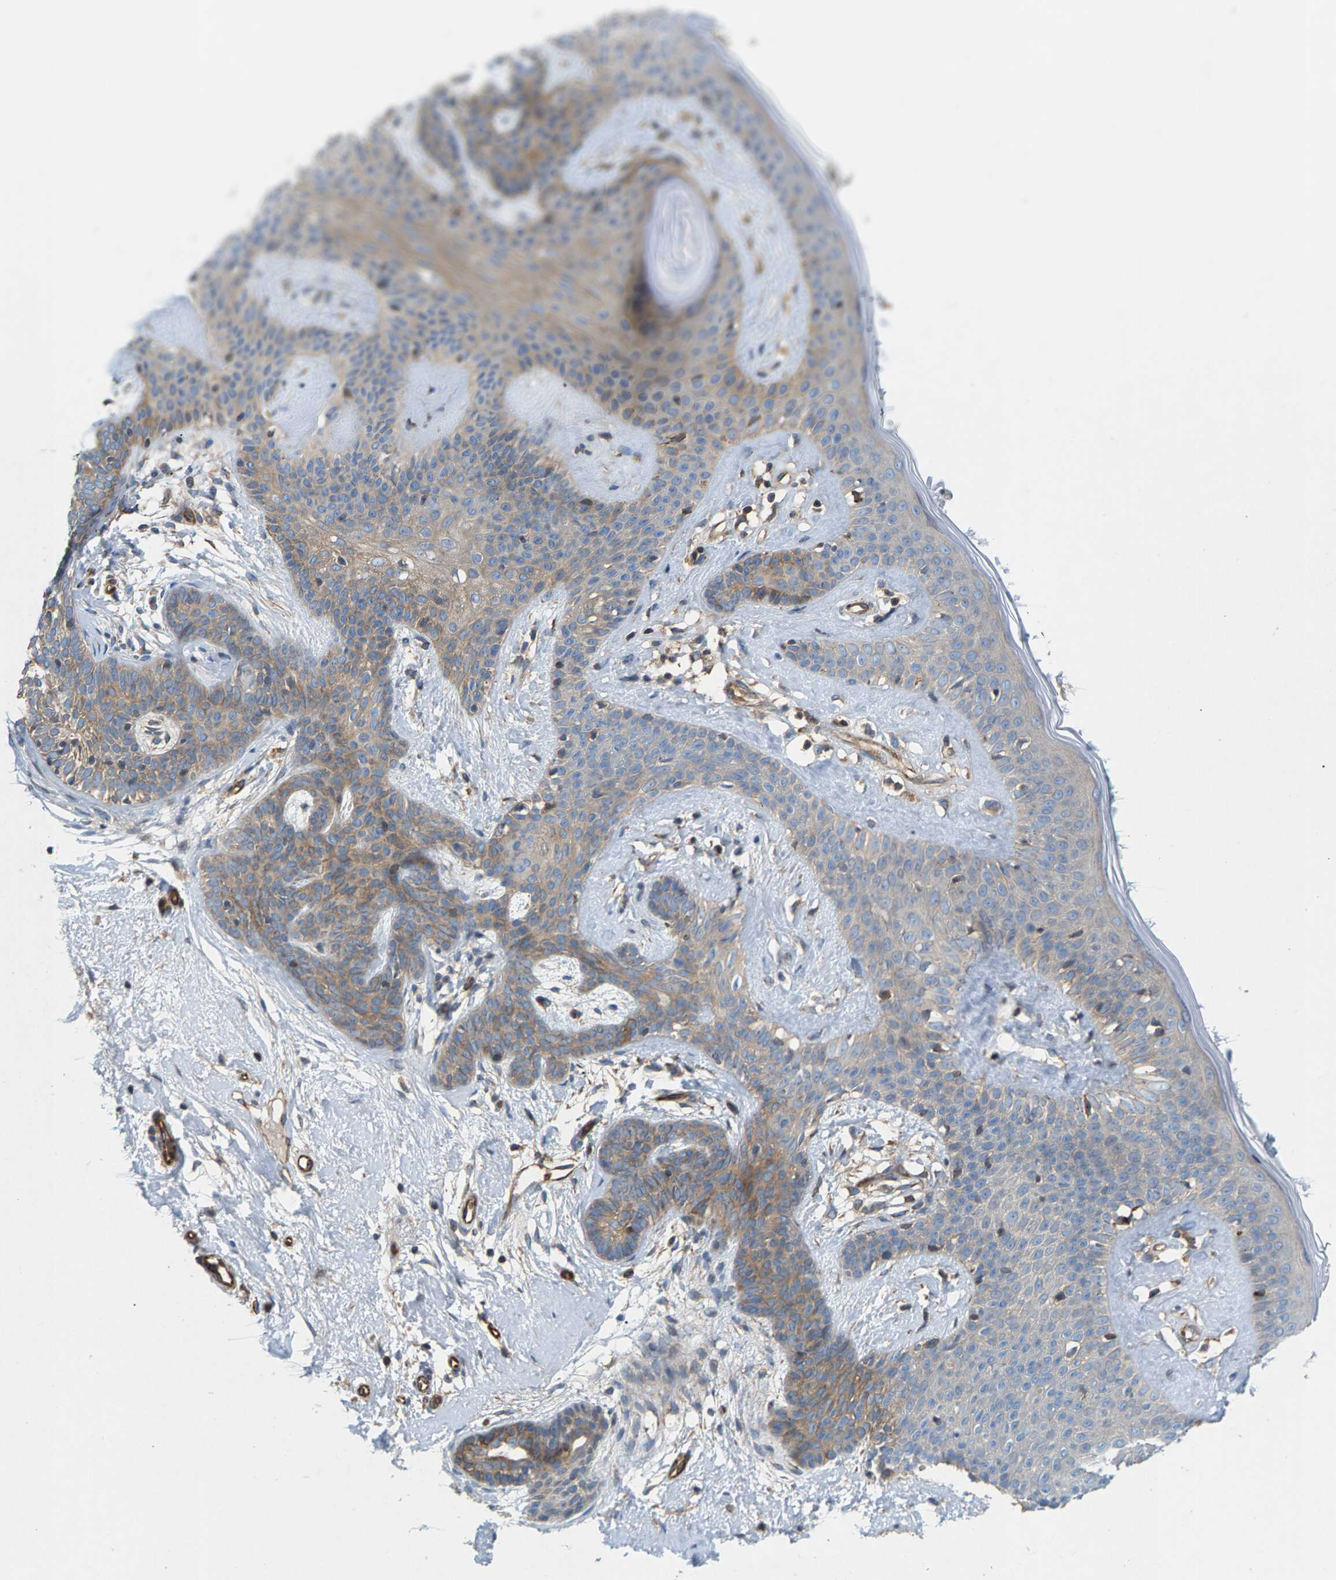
{"staining": {"intensity": "moderate", "quantity": "25%-75%", "location": "cytoplasmic/membranous"}, "tissue": "skin cancer", "cell_type": "Tumor cells", "image_type": "cancer", "snomed": [{"axis": "morphology", "description": "Developmental malformation"}, {"axis": "morphology", "description": "Basal cell carcinoma"}, {"axis": "topography", "description": "Skin"}], "caption": "This histopathology image demonstrates immunohistochemistry staining of basal cell carcinoma (skin), with medium moderate cytoplasmic/membranous expression in about 25%-75% of tumor cells.", "gene": "PDCL", "patient": {"sex": "female", "age": 62}}